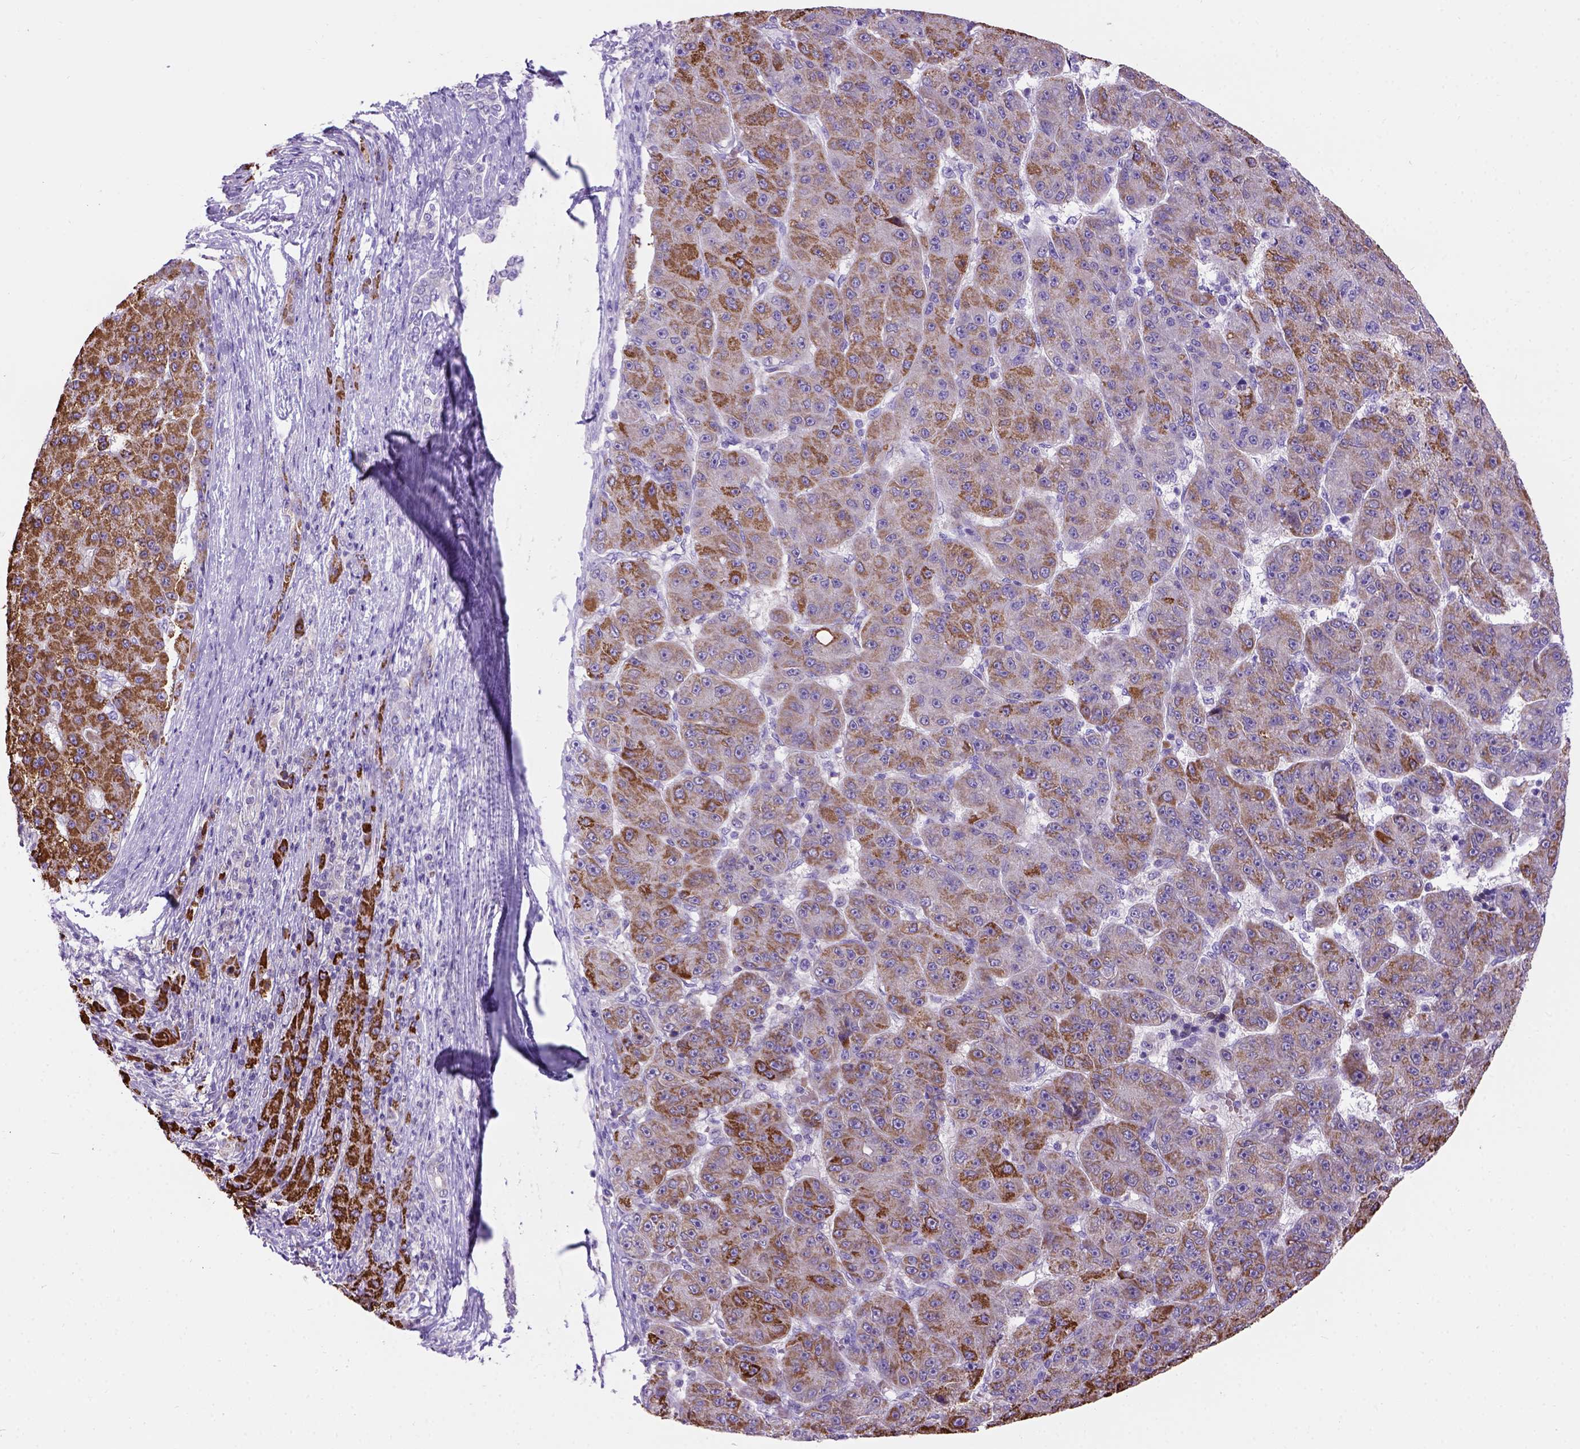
{"staining": {"intensity": "strong", "quantity": "<25%", "location": "cytoplasmic/membranous"}, "tissue": "liver cancer", "cell_type": "Tumor cells", "image_type": "cancer", "snomed": [{"axis": "morphology", "description": "Carcinoma, Hepatocellular, NOS"}, {"axis": "topography", "description": "Liver"}], "caption": "Immunohistochemical staining of liver cancer (hepatocellular carcinoma) demonstrates strong cytoplasmic/membranous protein expression in approximately <25% of tumor cells. (Stains: DAB in brown, nuclei in blue, Microscopy: brightfield microscopy at high magnification).", "gene": "L2HGDH", "patient": {"sex": "male", "age": 67}}